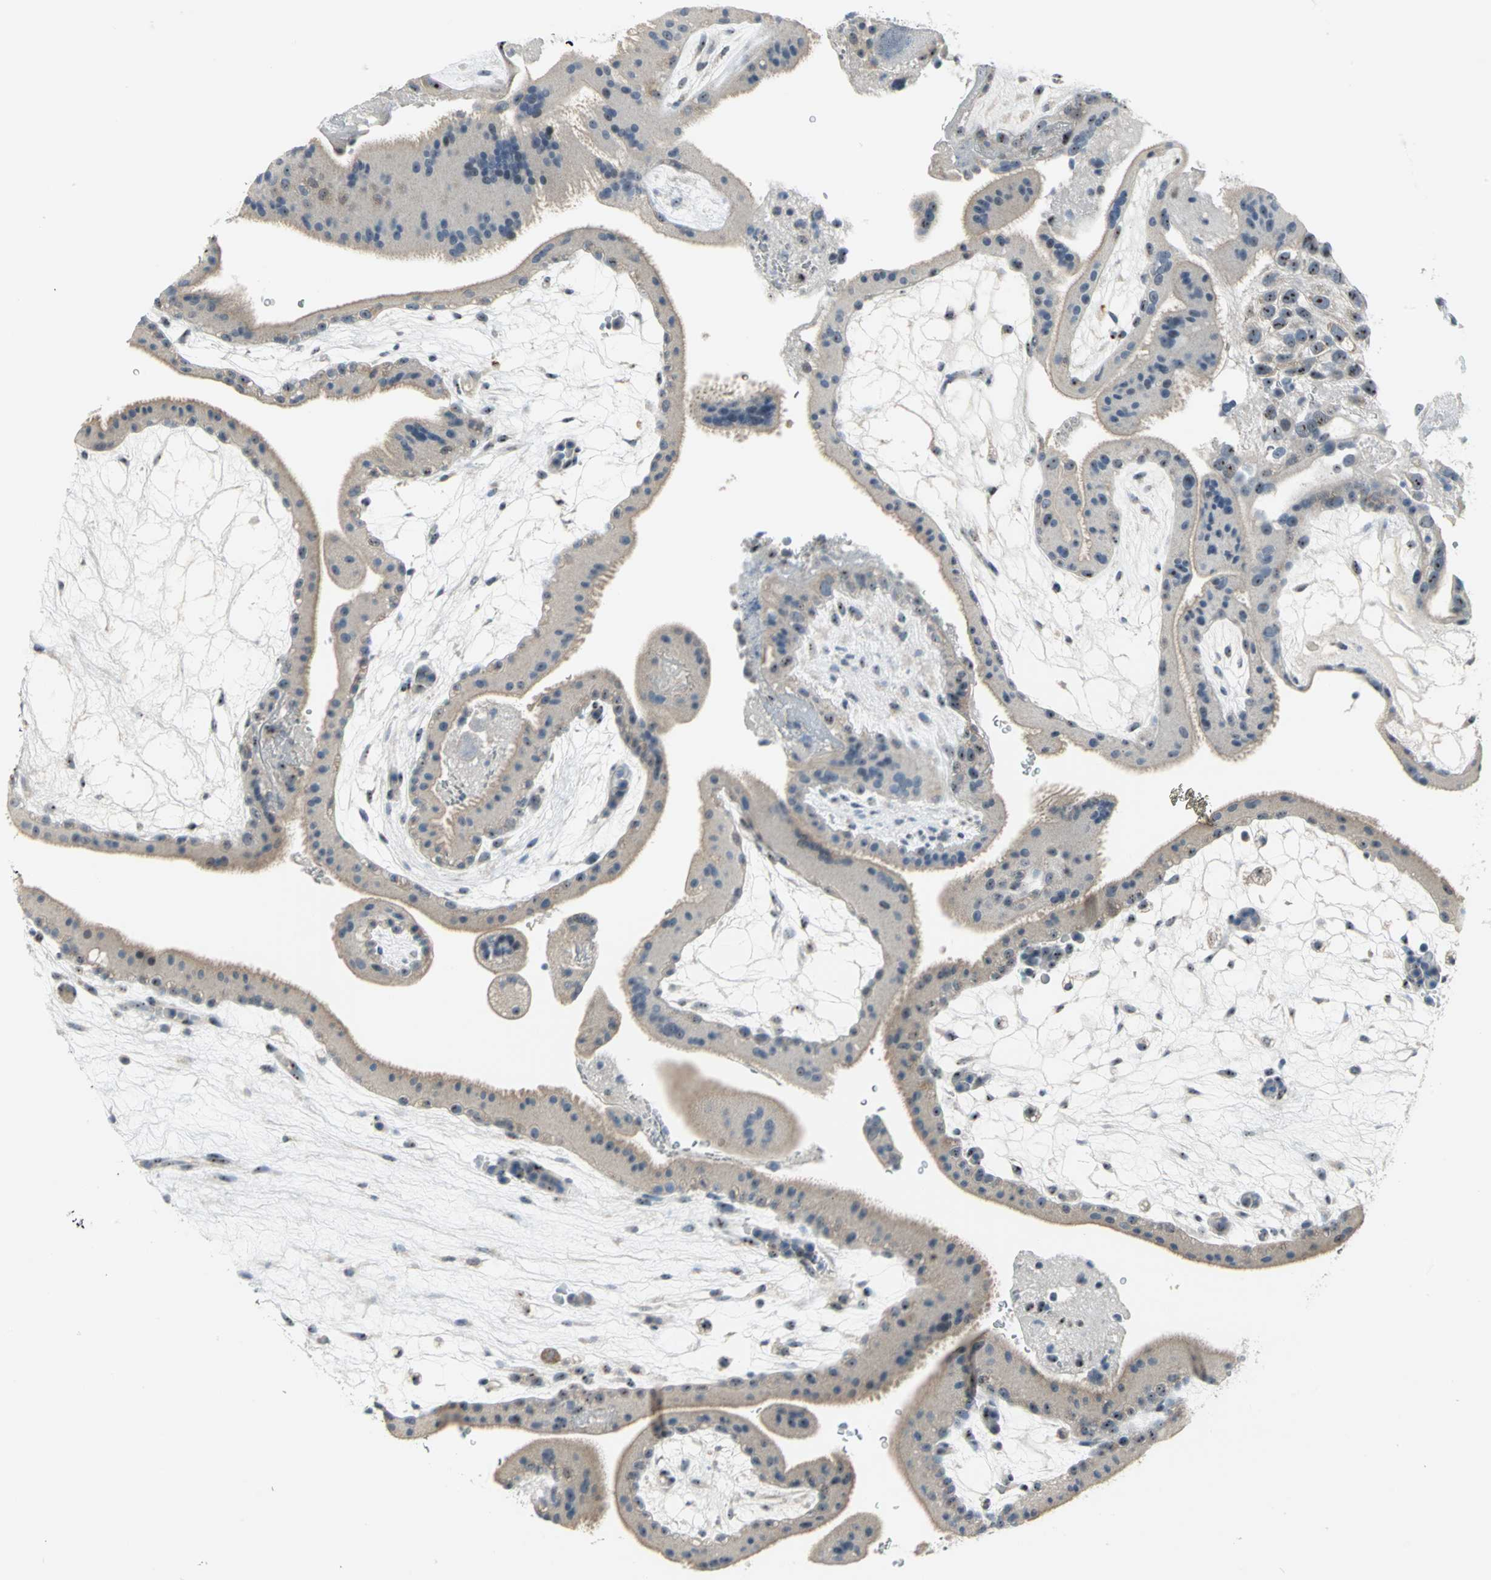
{"staining": {"intensity": "moderate", "quantity": ">75%", "location": "nuclear"}, "tissue": "placenta", "cell_type": "Trophoblastic cells", "image_type": "normal", "snomed": [{"axis": "morphology", "description": "Normal tissue, NOS"}, {"axis": "topography", "description": "Placenta"}], "caption": "Immunohistochemistry (IHC) staining of normal placenta, which reveals medium levels of moderate nuclear positivity in about >75% of trophoblastic cells indicating moderate nuclear protein expression. The staining was performed using DAB (3,3'-diaminobenzidine) (brown) for protein detection and nuclei were counterstained in hematoxylin (blue).", "gene": "MYBBP1A", "patient": {"sex": "female", "age": 19}}